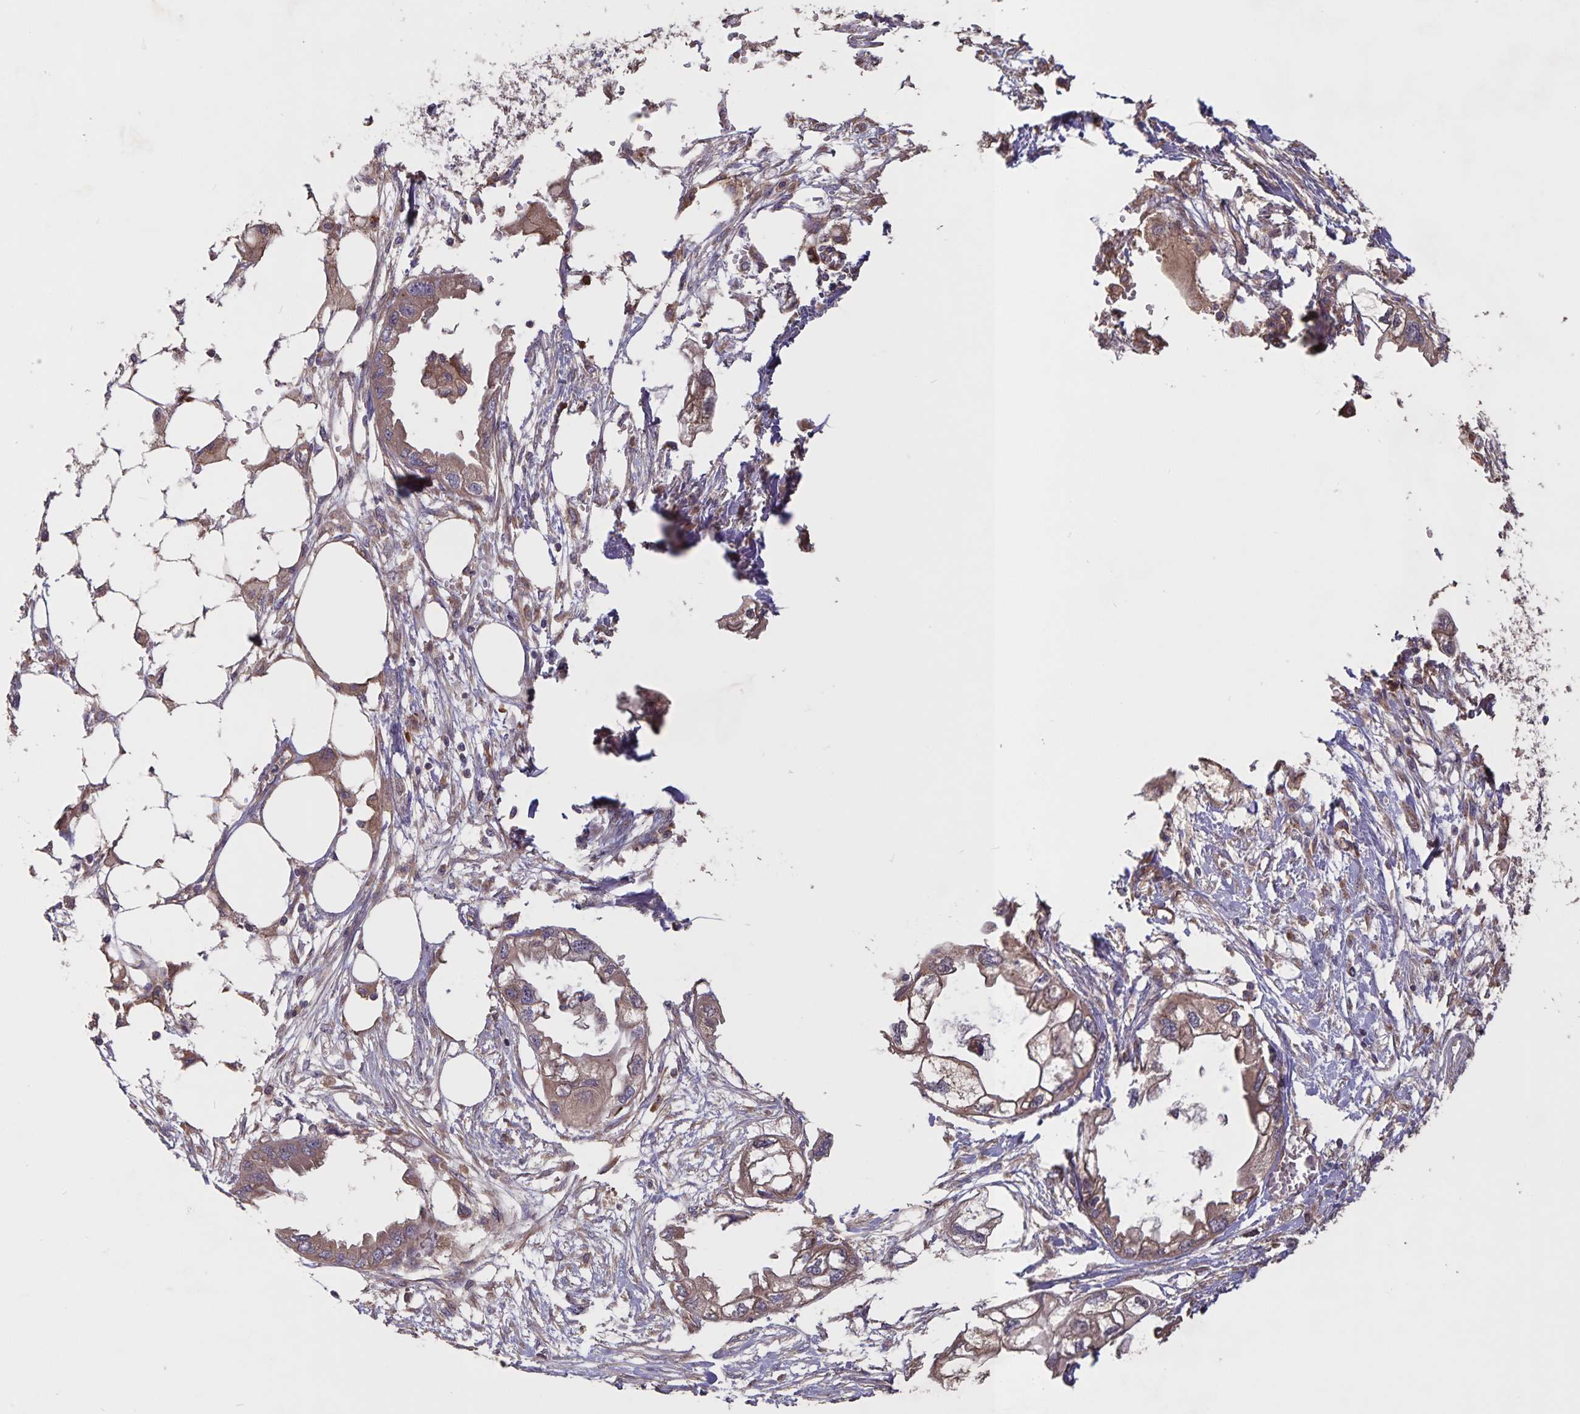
{"staining": {"intensity": "moderate", "quantity": ">75%", "location": "cytoplasmic/membranous"}, "tissue": "endometrial cancer", "cell_type": "Tumor cells", "image_type": "cancer", "snomed": [{"axis": "morphology", "description": "Adenocarcinoma, NOS"}, {"axis": "morphology", "description": "Adenocarcinoma, metastatic, NOS"}, {"axis": "topography", "description": "Adipose tissue"}, {"axis": "topography", "description": "Endometrium"}], "caption": "Protein expression analysis of human endometrial cancer reveals moderate cytoplasmic/membranous expression in approximately >75% of tumor cells.", "gene": "FBXL16", "patient": {"sex": "female", "age": 67}}